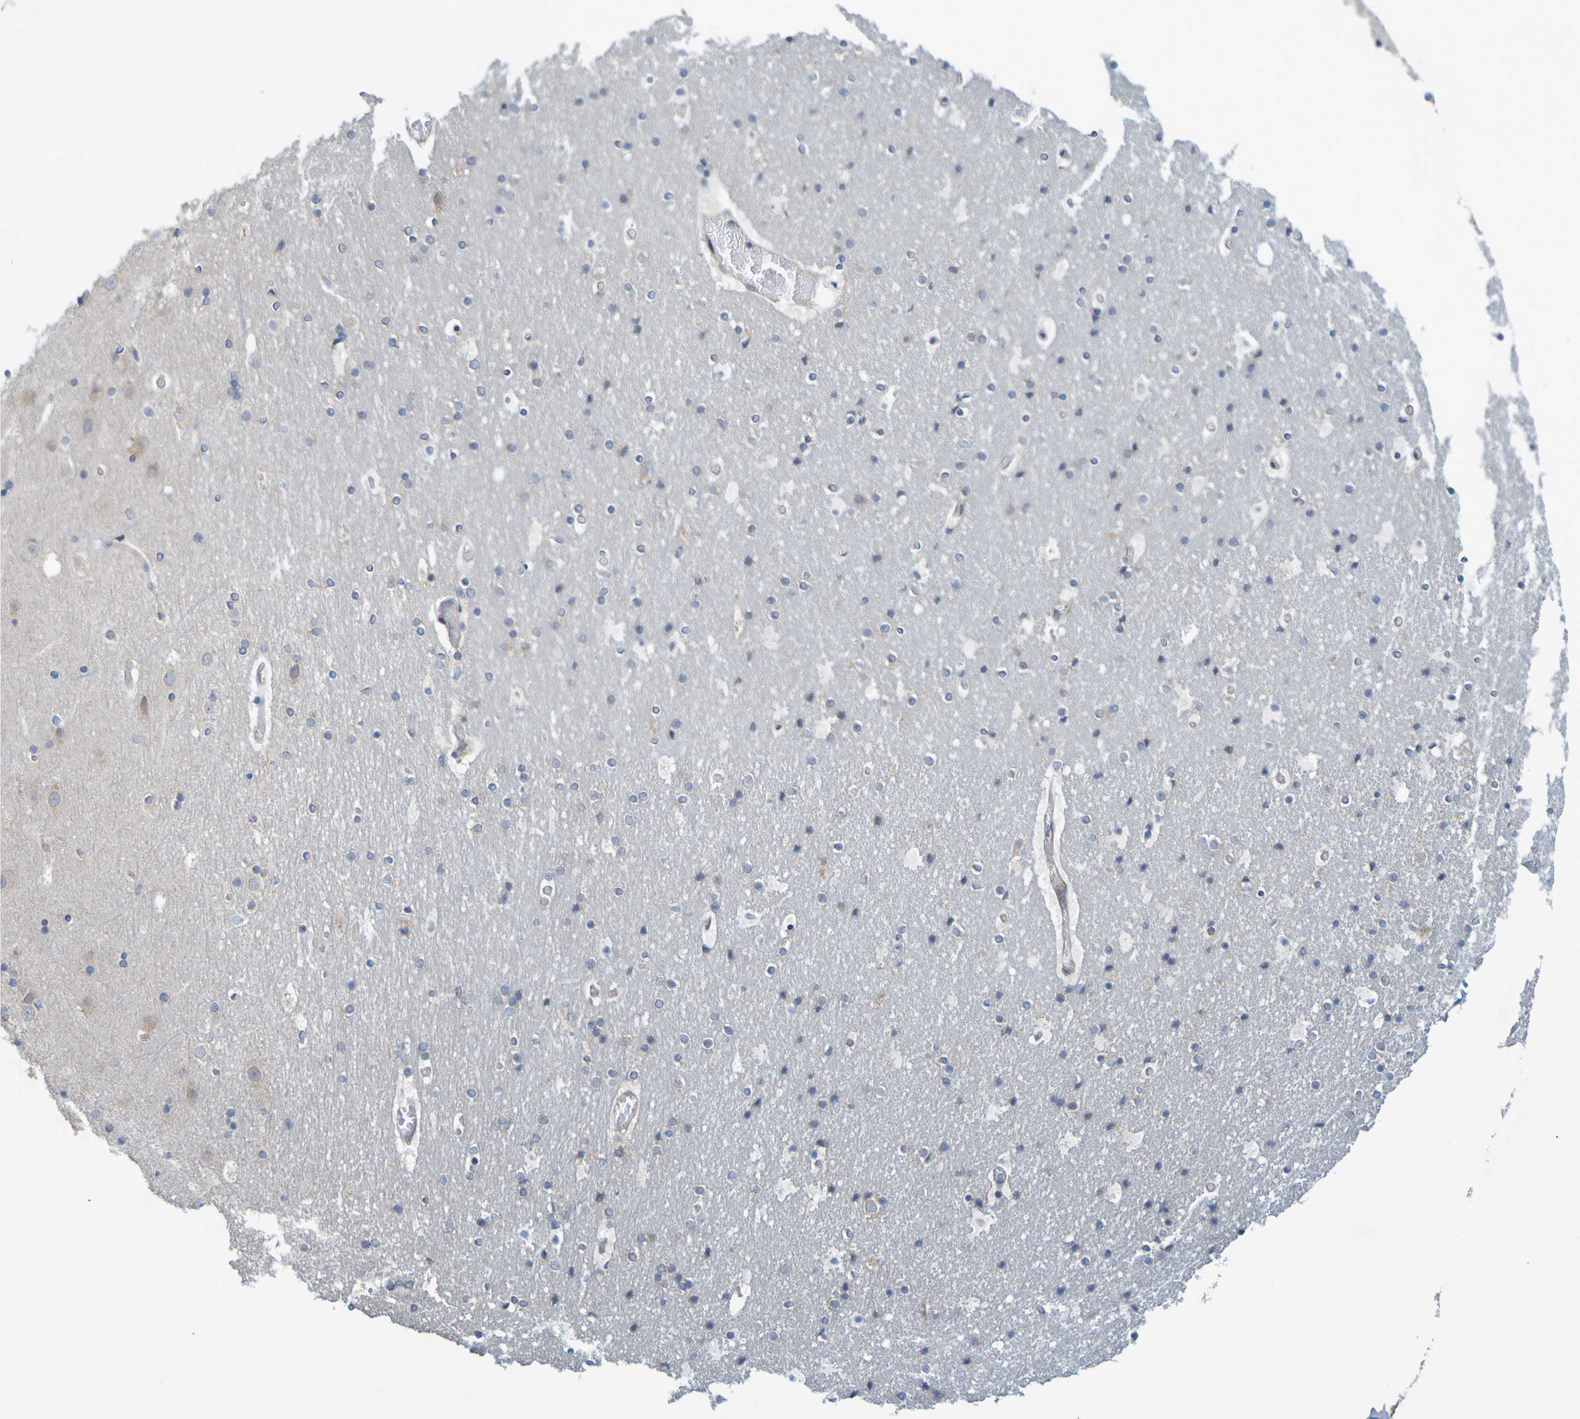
{"staining": {"intensity": "weak", "quantity": ">75%", "location": "cytoplasmic/membranous"}, "tissue": "cerebral cortex", "cell_type": "Endothelial cells", "image_type": "normal", "snomed": [{"axis": "morphology", "description": "Normal tissue, NOS"}, {"axis": "topography", "description": "Cerebral cortex"}], "caption": "Brown immunohistochemical staining in benign cerebral cortex exhibits weak cytoplasmic/membranous staining in about >75% of endothelial cells. (brown staining indicates protein expression, while blue staining denotes nuclei).", "gene": "MOGS", "patient": {"sex": "male", "age": 57}}